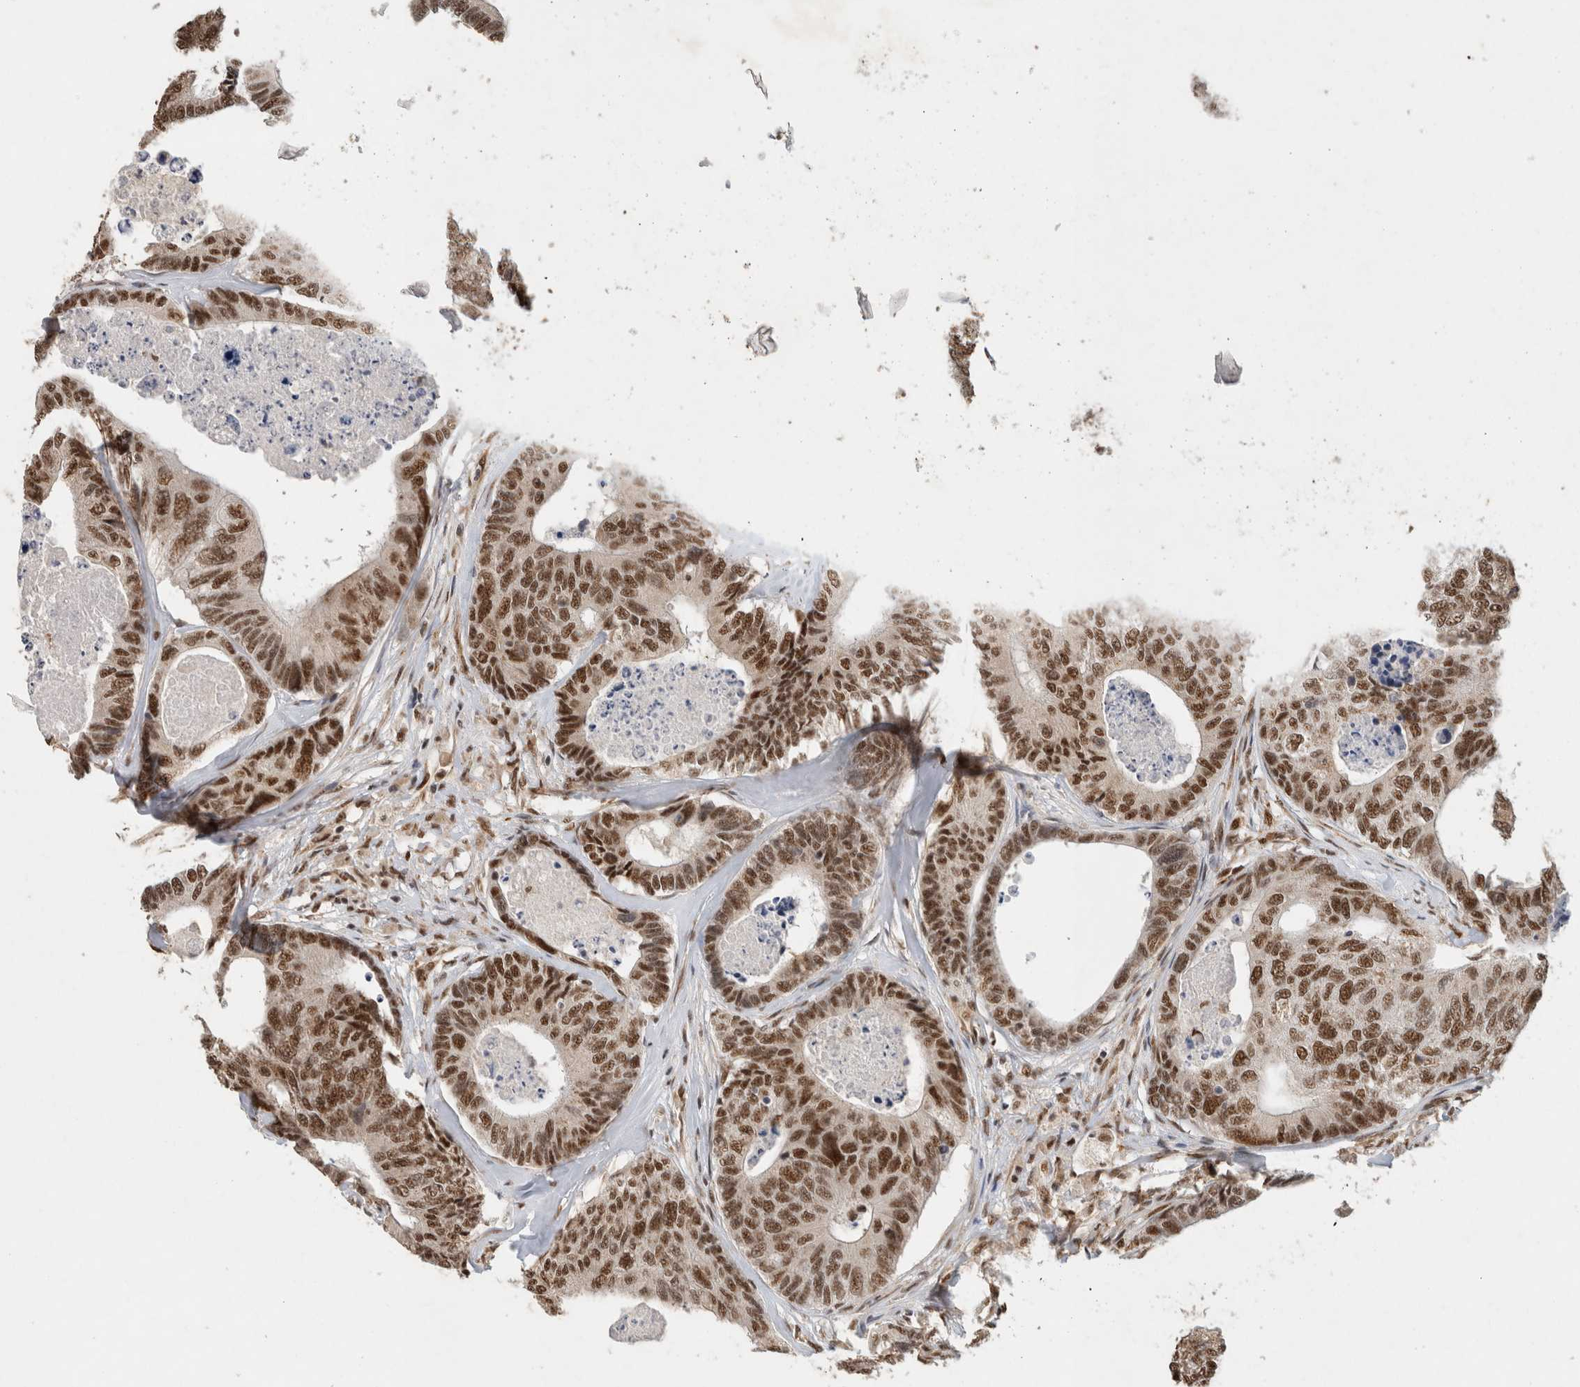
{"staining": {"intensity": "strong", "quantity": ">75%", "location": "nuclear"}, "tissue": "colorectal cancer", "cell_type": "Tumor cells", "image_type": "cancer", "snomed": [{"axis": "morphology", "description": "Adenocarcinoma, NOS"}, {"axis": "topography", "description": "Colon"}], "caption": "Immunohistochemical staining of colorectal adenocarcinoma shows high levels of strong nuclear expression in approximately >75% of tumor cells. The staining was performed using DAB to visualize the protein expression in brown, while the nuclei were stained in blue with hematoxylin (Magnification: 20x).", "gene": "DDX42", "patient": {"sex": "female", "age": 67}}